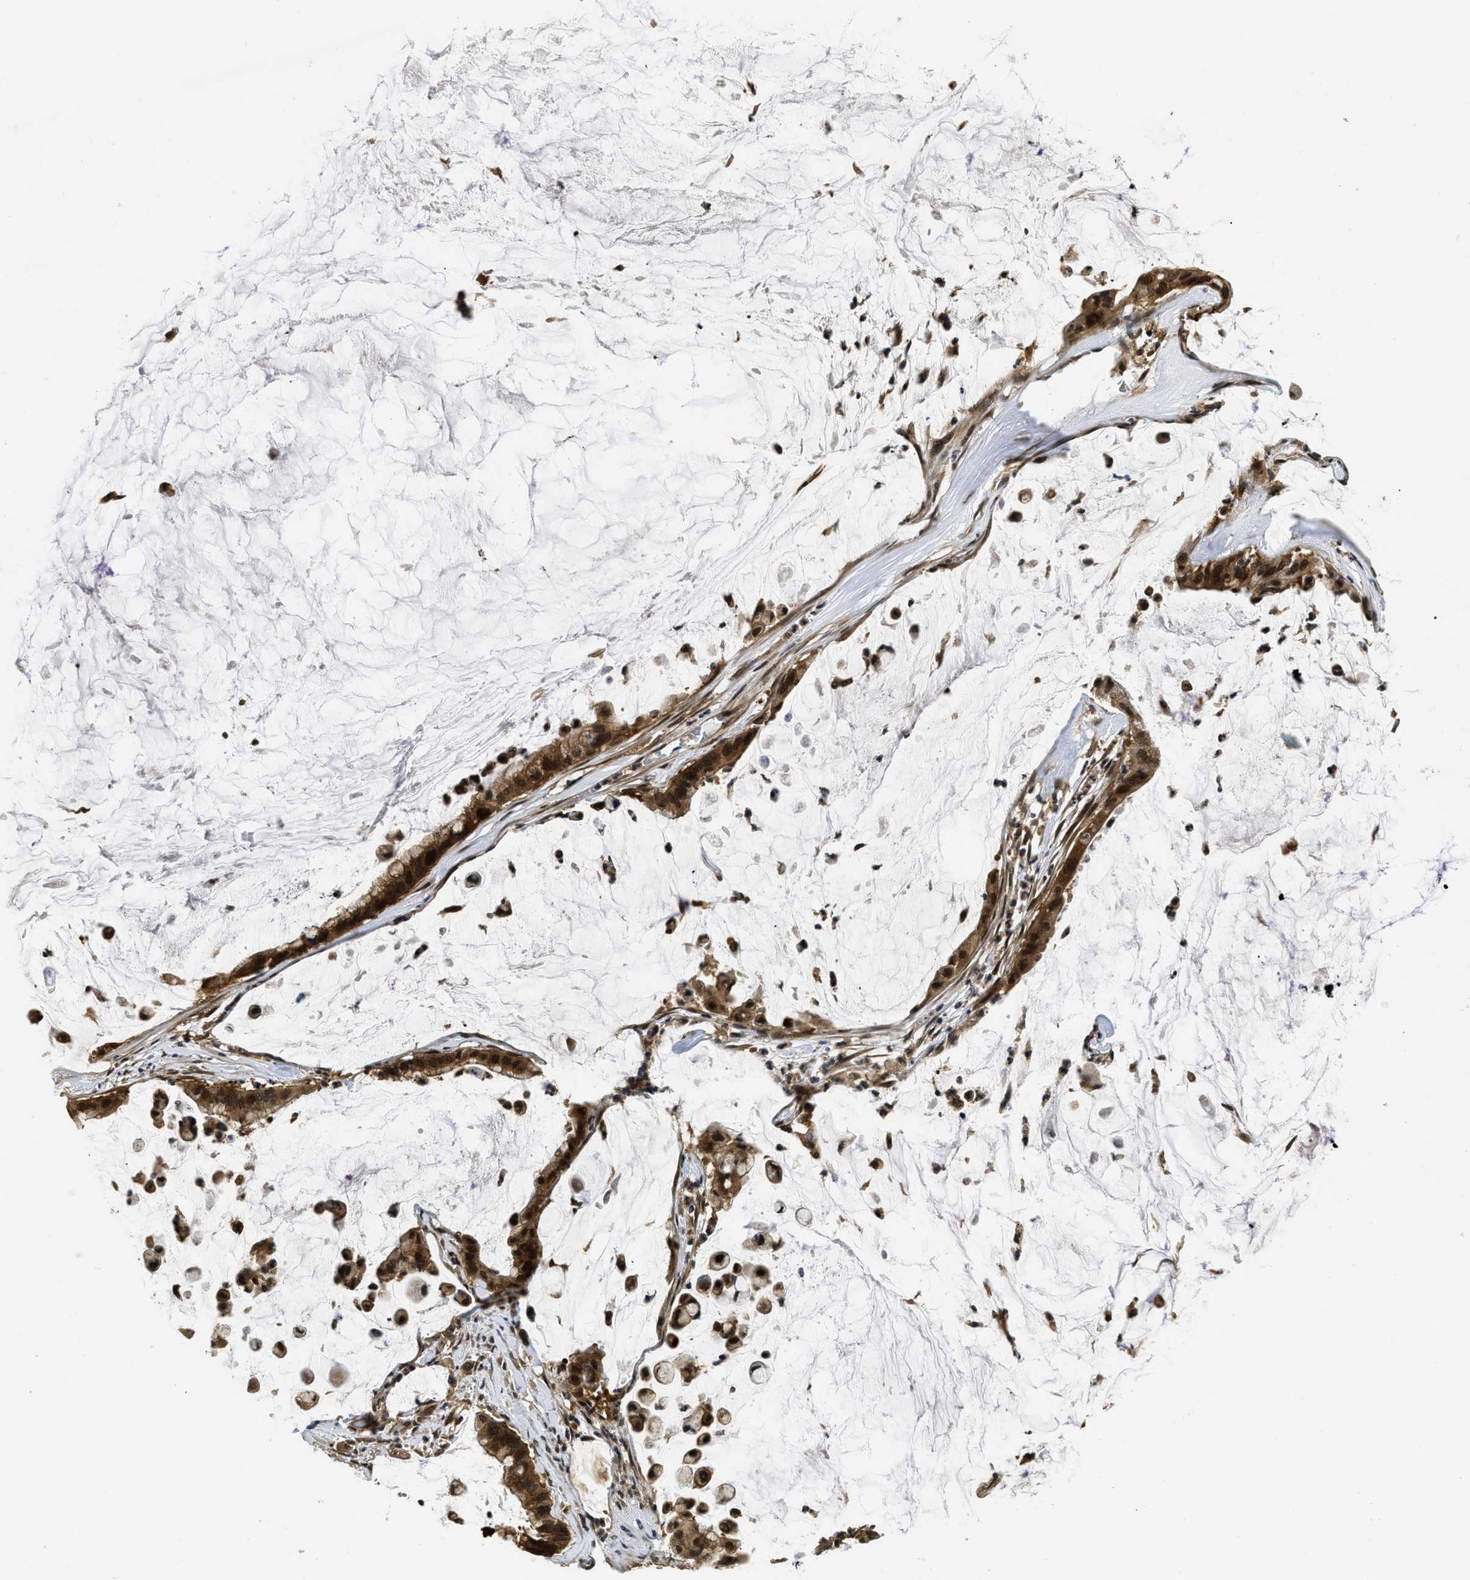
{"staining": {"intensity": "strong", "quantity": ">75%", "location": "cytoplasmic/membranous,nuclear"}, "tissue": "pancreatic cancer", "cell_type": "Tumor cells", "image_type": "cancer", "snomed": [{"axis": "morphology", "description": "Adenocarcinoma, NOS"}, {"axis": "topography", "description": "Pancreas"}], "caption": "Brown immunohistochemical staining in pancreatic cancer reveals strong cytoplasmic/membranous and nuclear staining in approximately >75% of tumor cells. The staining is performed using DAB brown chromogen to label protein expression. The nuclei are counter-stained blue using hematoxylin.", "gene": "ADSL", "patient": {"sex": "male", "age": 41}}